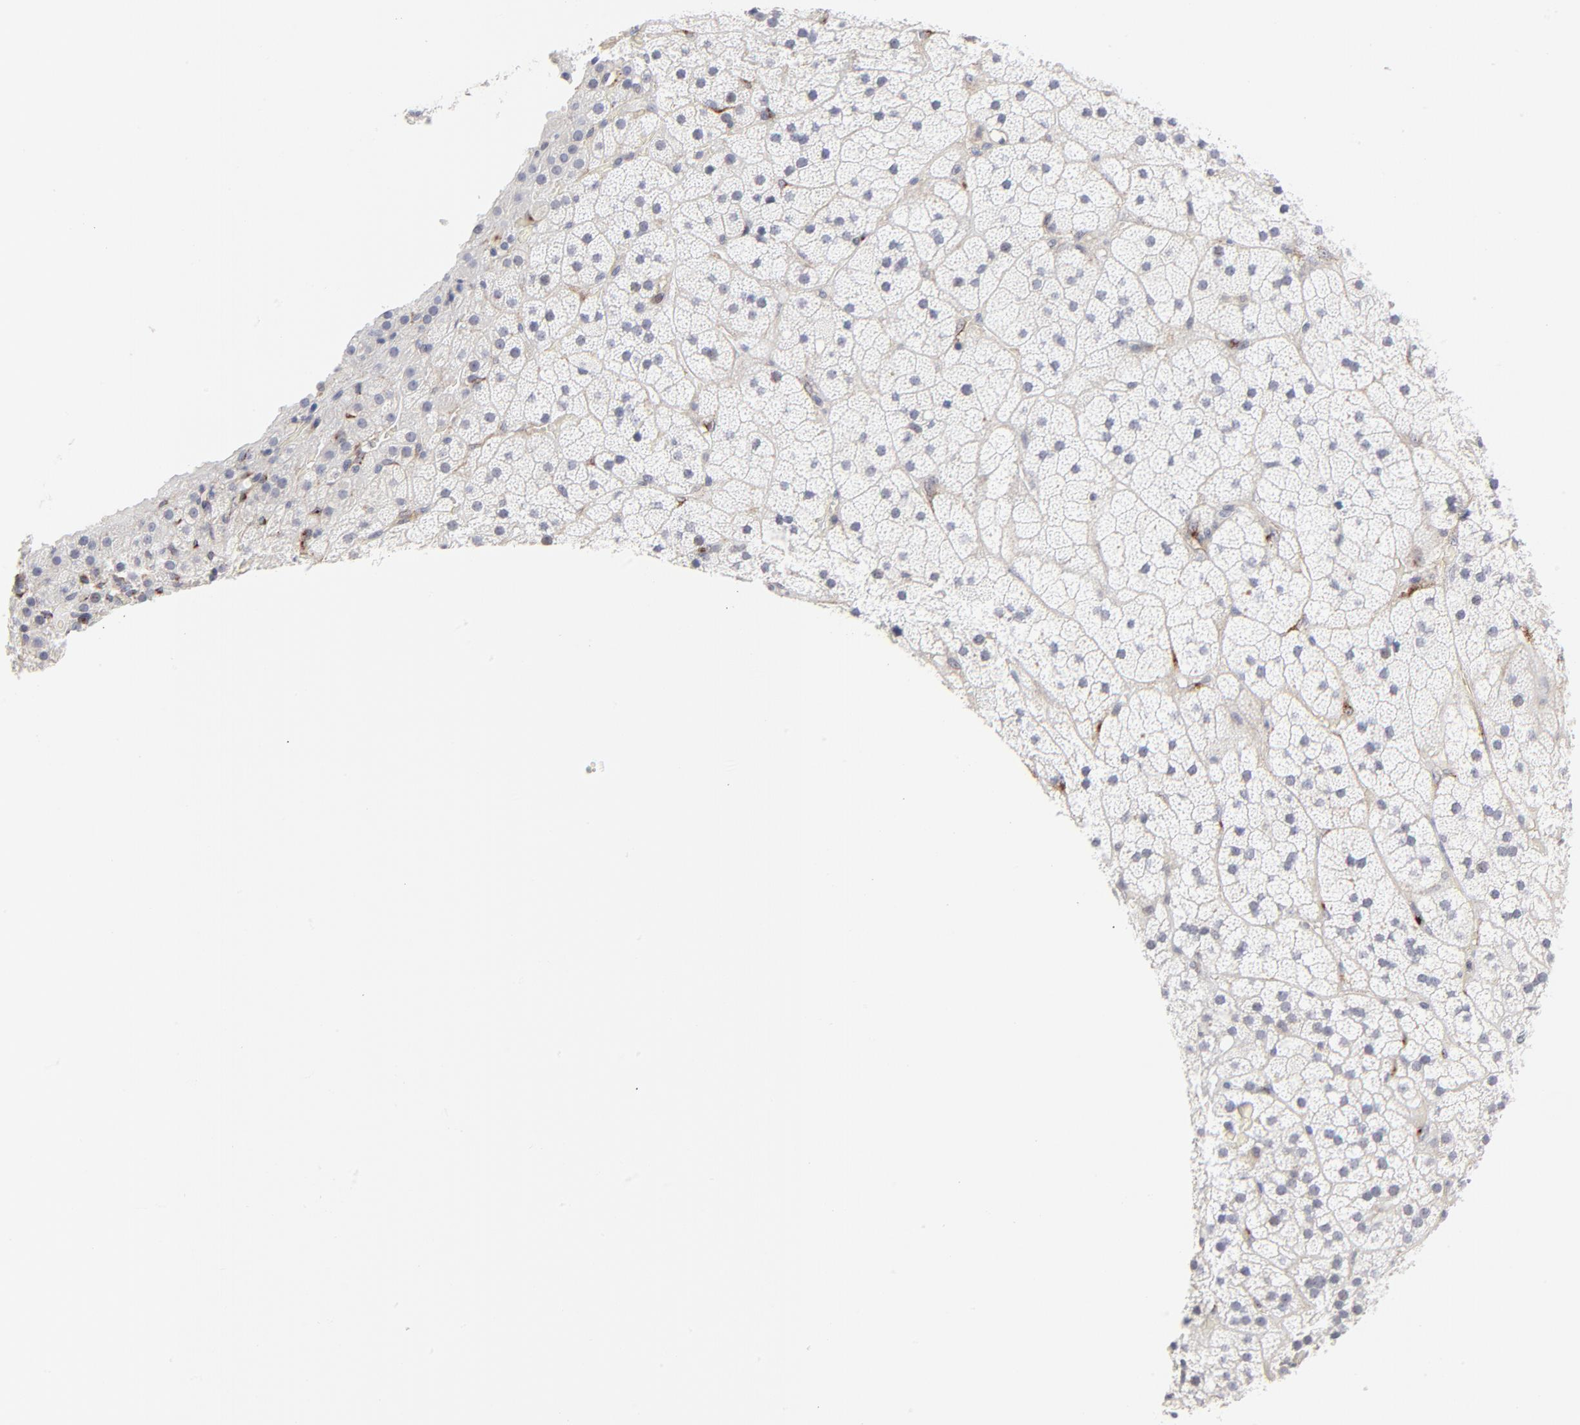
{"staining": {"intensity": "negative", "quantity": "none", "location": "none"}, "tissue": "adrenal gland", "cell_type": "Glandular cells", "image_type": "normal", "snomed": [{"axis": "morphology", "description": "Normal tissue, NOS"}, {"axis": "topography", "description": "Adrenal gland"}], "caption": "Immunohistochemistry of unremarkable human adrenal gland demonstrates no staining in glandular cells.", "gene": "AURKA", "patient": {"sex": "male", "age": 35}}